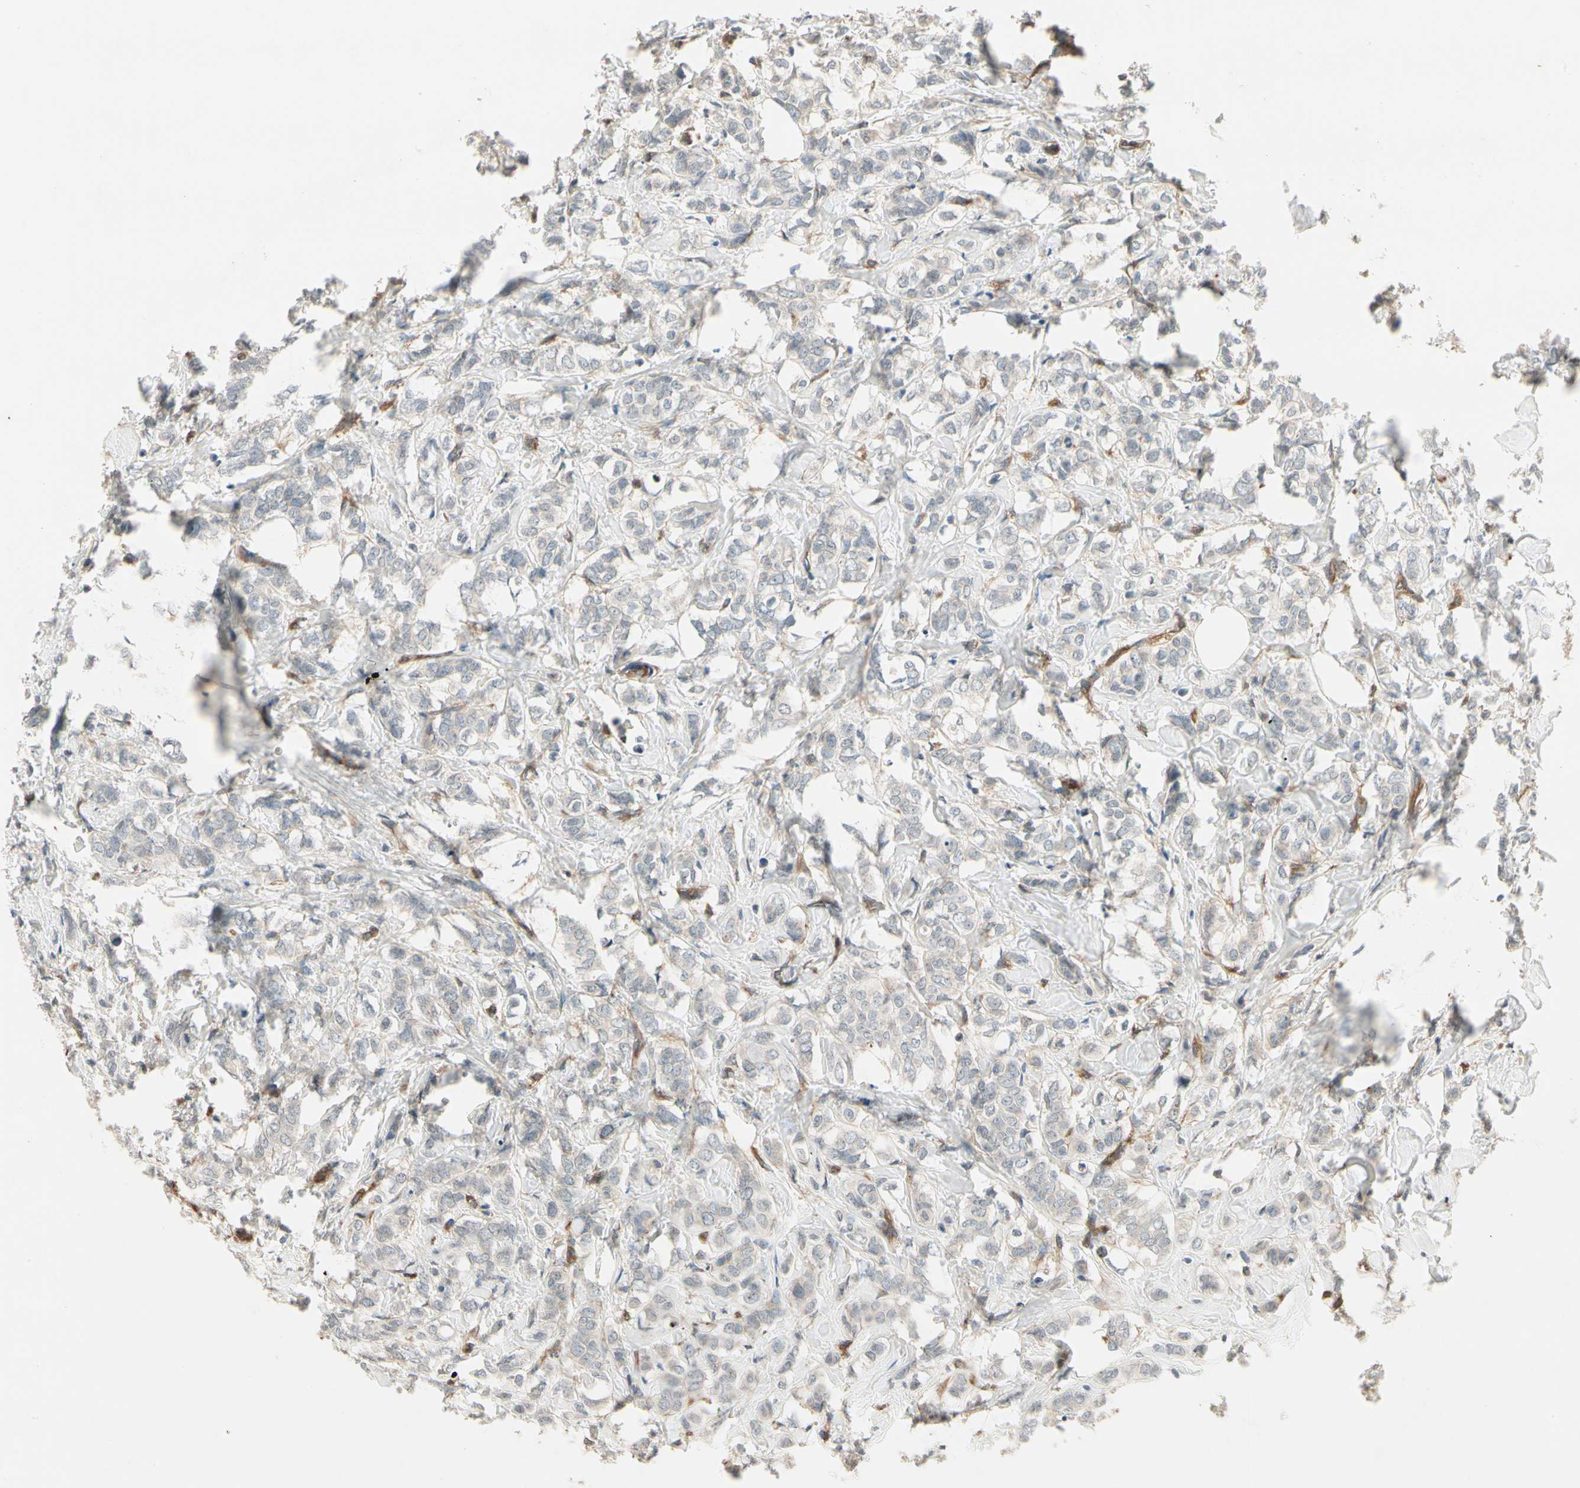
{"staining": {"intensity": "weak", "quantity": "25%-75%", "location": "cytoplasmic/membranous"}, "tissue": "breast cancer", "cell_type": "Tumor cells", "image_type": "cancer", "snomed": [{"axis": "morphology", "description": "Lobular carcinoma"}, {"axis": "topography", "description": "Breast"}], "caption": "DAB (3,3'-diaminobenzidine) immunohistochemical staining of breast cancer demonstrates weak cytoplasmic/membranous protein positivity in about 25%-75% of tumor cells. The protein is stained brown, and the nuclei are stained in blue (DAB (3,3'-diaminobenzidine) IHC with brightfield microscopy, high magnification).", "gene": "ROCK2", "patient": {"sex": "female", "age": 60}}